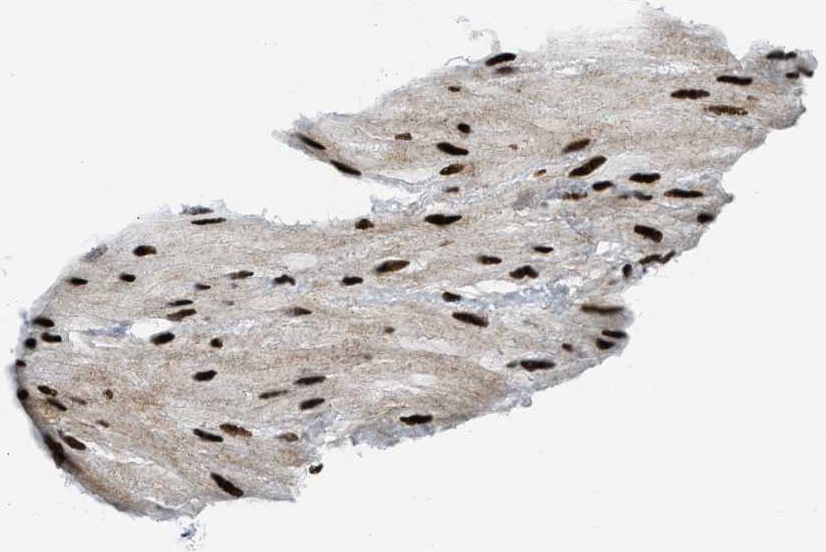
{"staining": {"intensity": "strong", "quantity": ">75%", "location": "nuclear"}, "tissue": "smooth muscle", "cell_type": "Smooth muscle cells", "image_type": "normal", "snomed": [{"axis": "morphology", "description": "Normal tissue, NOS"}, {"axis": "topography", "description": "Smooth muscle"}], "caption": "Protein staining reveals strong nuclear expression in about >75% of smooth muscle cells in normal smooth muscle. (DAB = brown stain, brightfield microscopy at high magnification).", "gene": "NONO", "patient": {"sex": "male", "age": 16}}